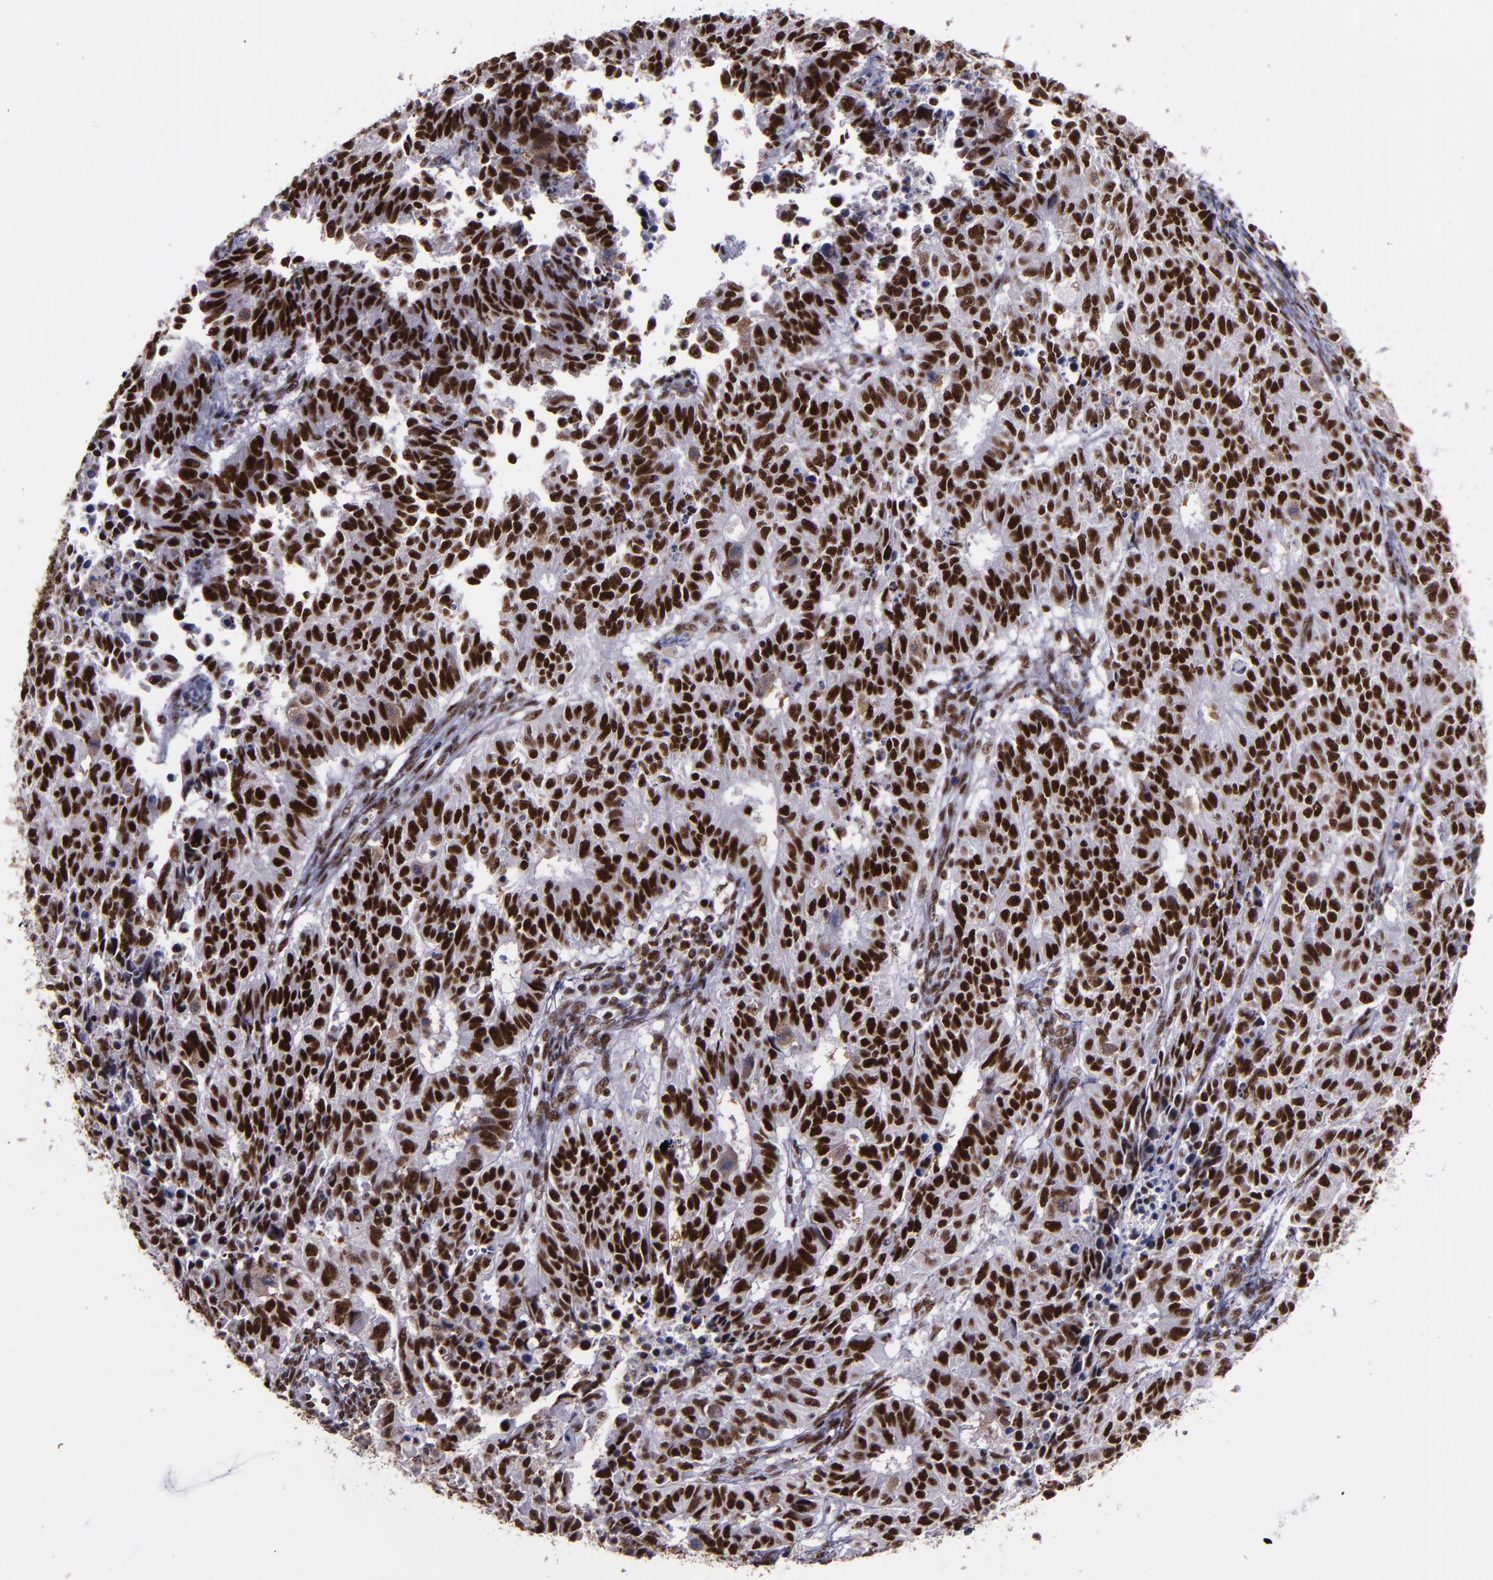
{"staining": {"intensity": "strong", "quantity": ">75%", "location": "nuclear"}, "tissue": "endometrial cancer", "cell_type": "Tumor cells", "image_type": "cancer", "snomed": [{"axis": "morphology", "description": "Adenocarcinoma, NOS"}, {"axis": "topography", "description": "Endometrium"}], "caption": "Strong nuclear positivity for a protein is appreciated in approximately >75% of tumor cells of endometrial cancer using immunohistochemistry.", "gene": "PPP4R3A", "patient": {"sex": "female", "age": 42}}